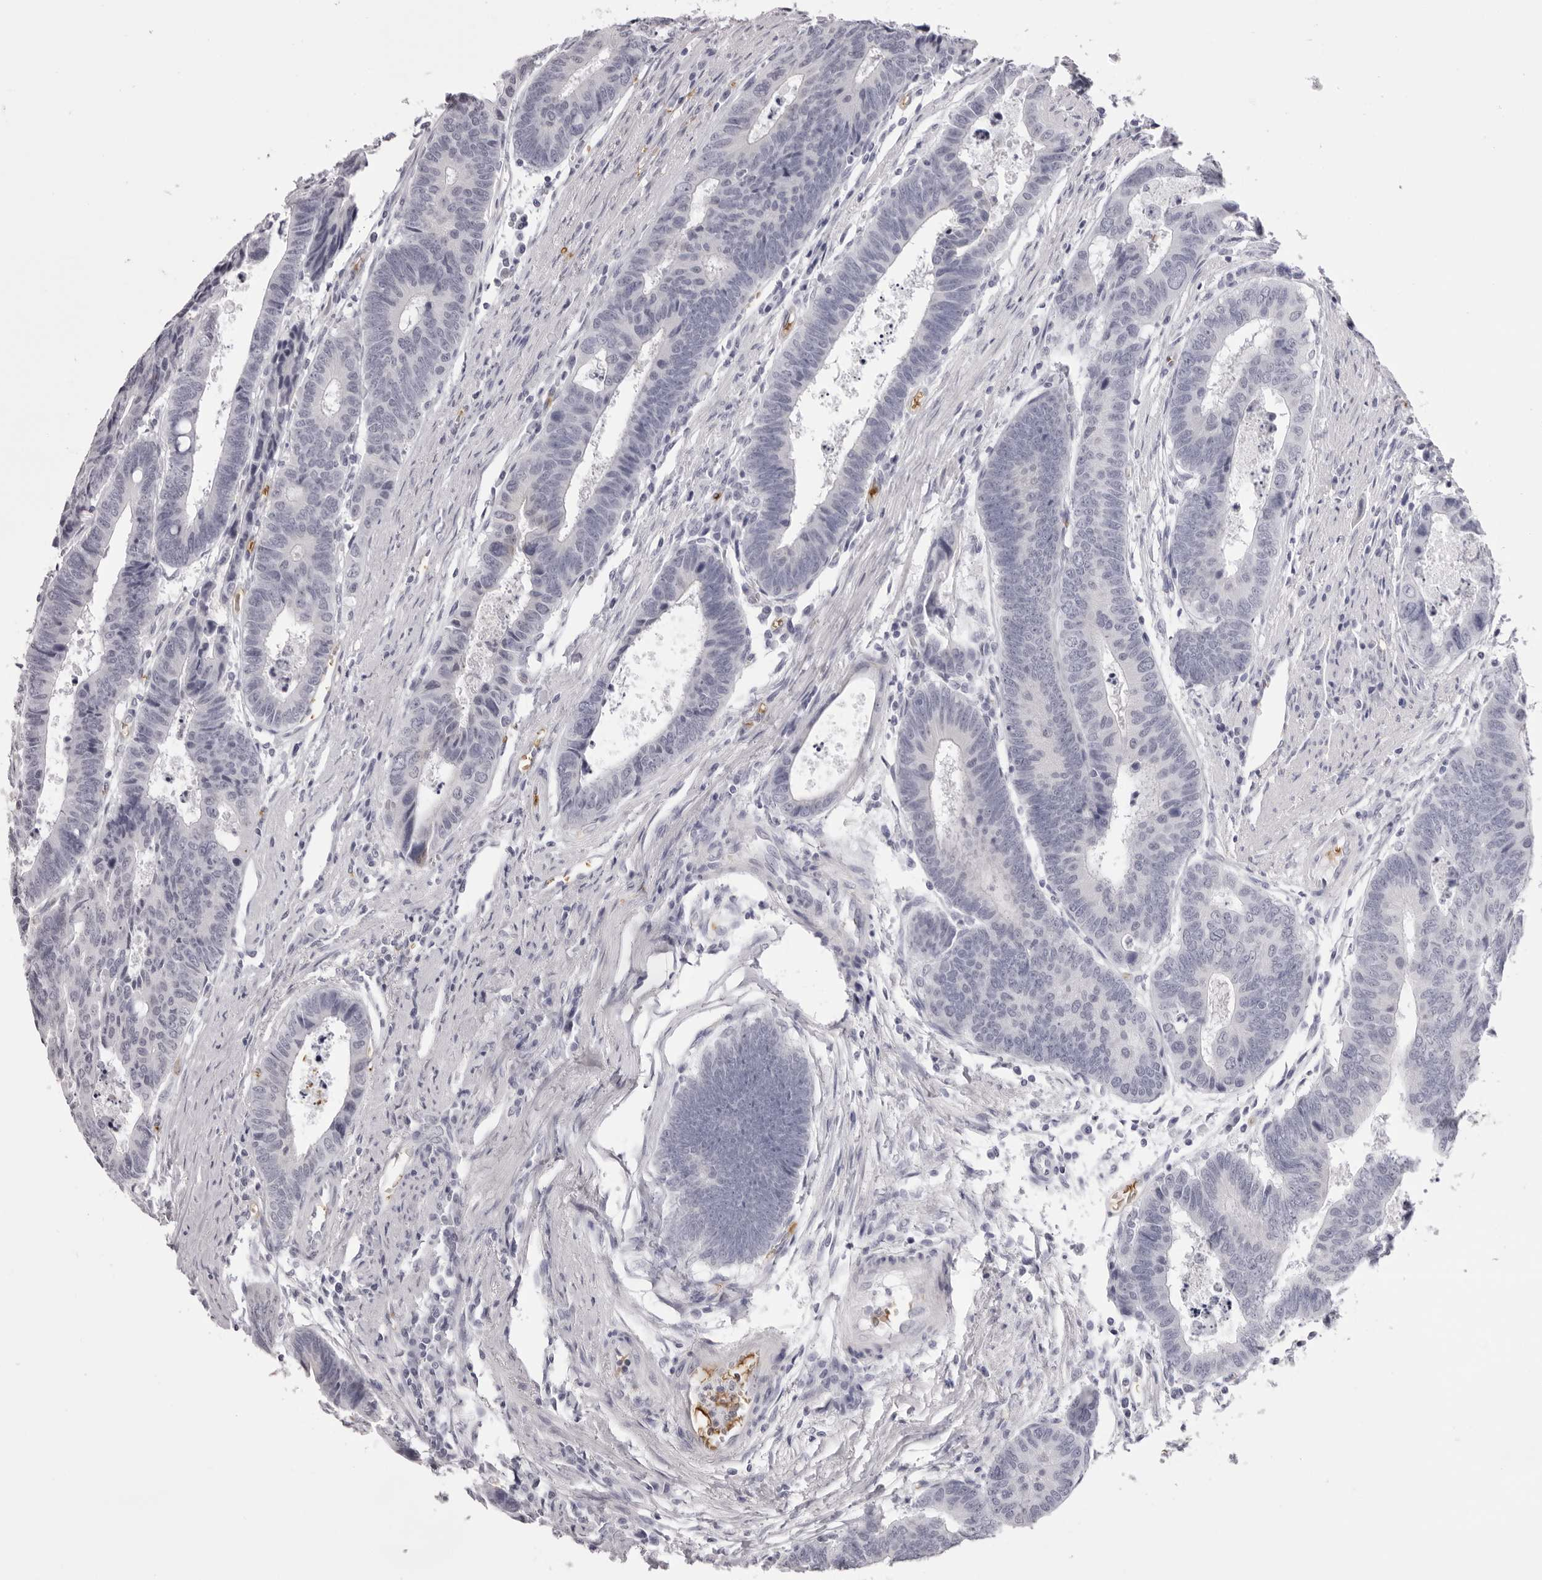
{"staining": {"intensity": "negative", "quantity": "none", "location": "none"}, "tissue": "colorectal cancer", "cell_type": "Tumor cells", "image_type": "cancer", "snomed": [{"axis": "morphology", "description": "Adenocarcinoma, NOS"}, {"axis": "topography", "description": "Rectum"}], "caption": "Human colorectal cancer stained for a protein using immunohistochemistry (IHC) demonstrates no positivity in tumor cells.", "gene": "SPTA1", "patient": {"sex": "male", "age": 84}}